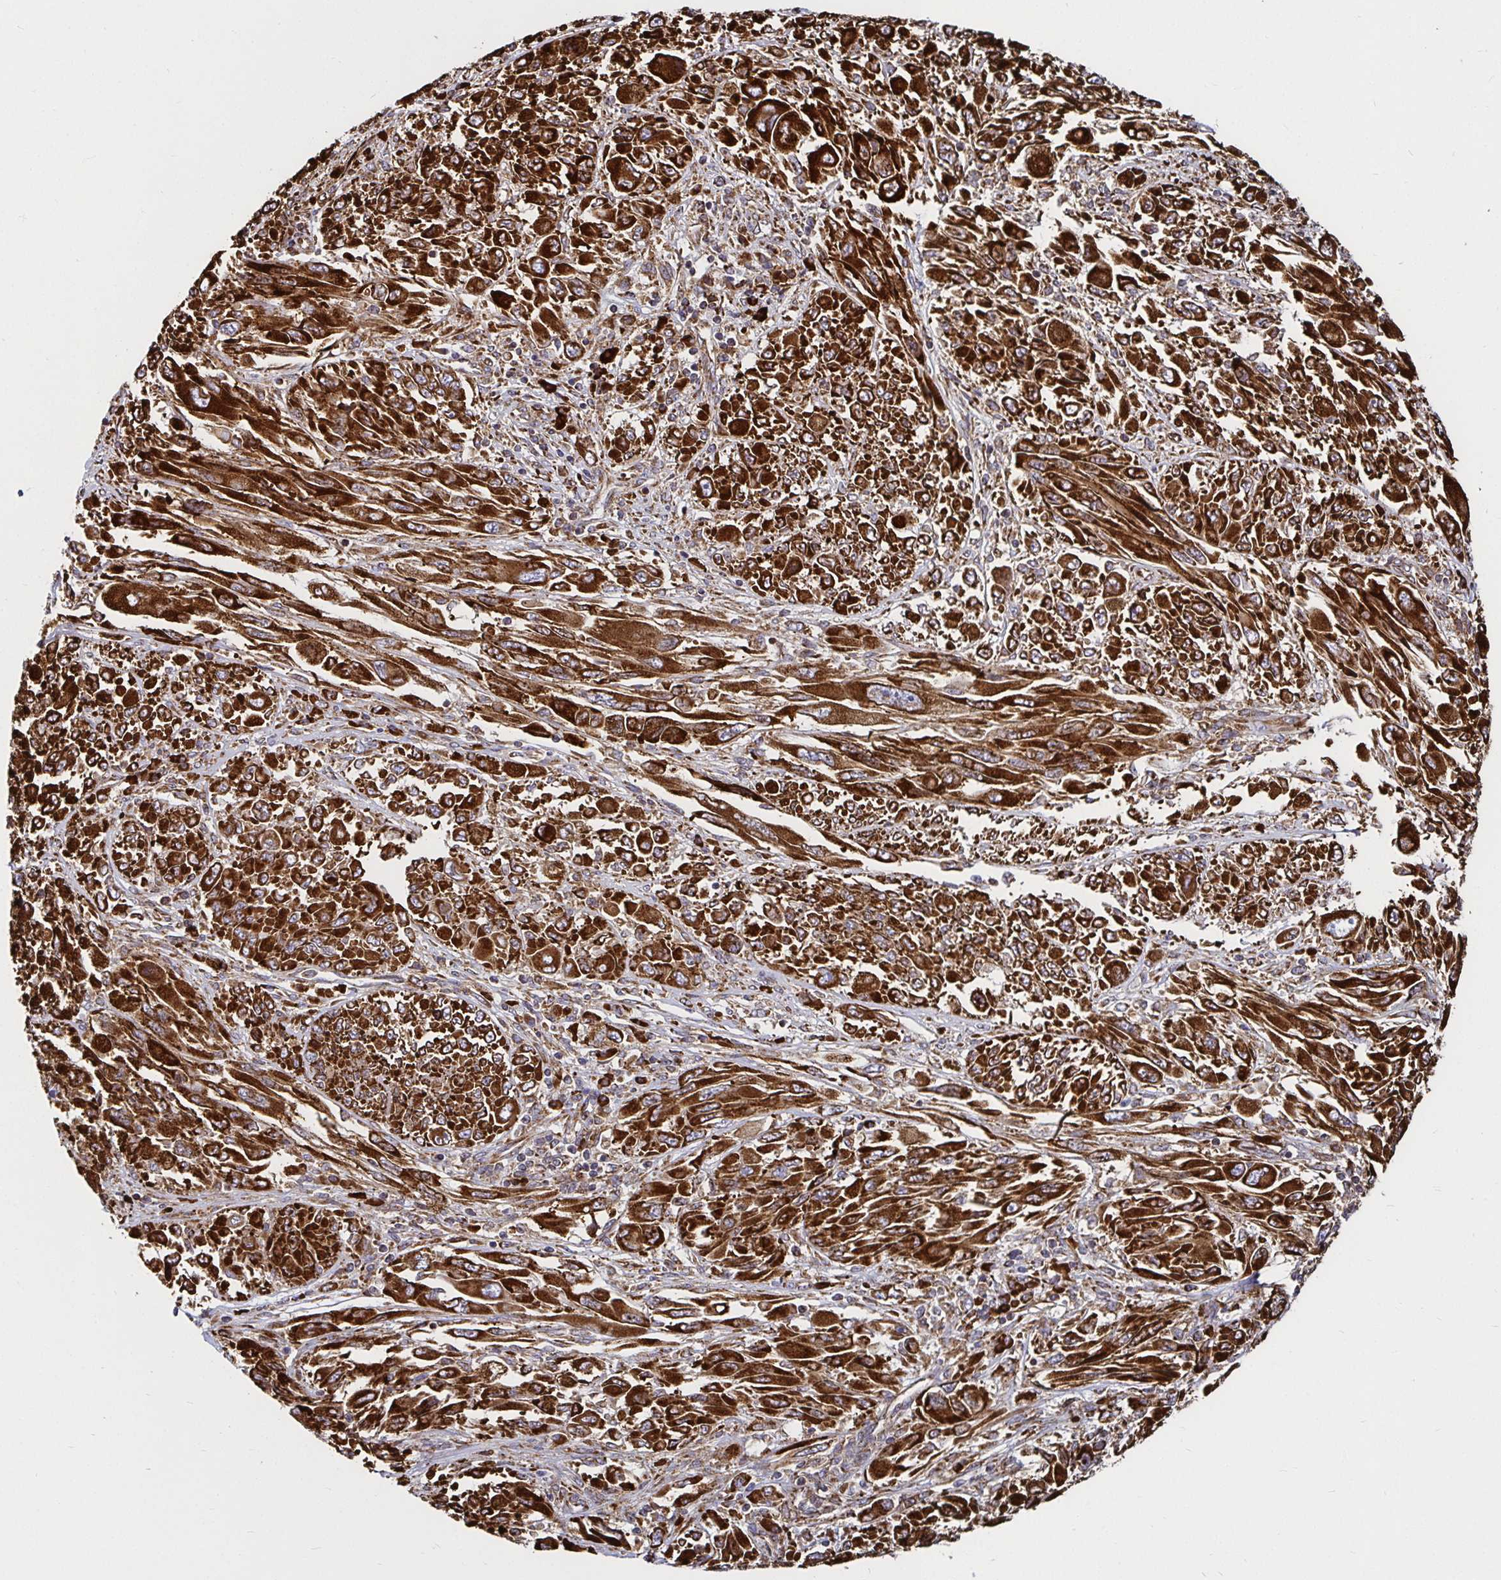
{"staining": {"intensity": "strong", "quantity": ">75%", "location": "cytoplasmic/membranous"}, "tissue": "melanoma", "cell_type": "Tumor cells", "image_type": "cancer", "snomed": [{"axis": "morphology", "description": "Malignant melanoma, NOS"}, {"axis": "topography", "description": "Skin"}], "caption": "Brown immunohistochemical staining in human malignant melanoma displays strong cytoplasmic/membranous staining in about >75% of tumor cells.", "gene": "SMYD3", "patient": {"sex": "female", "age": 91}}